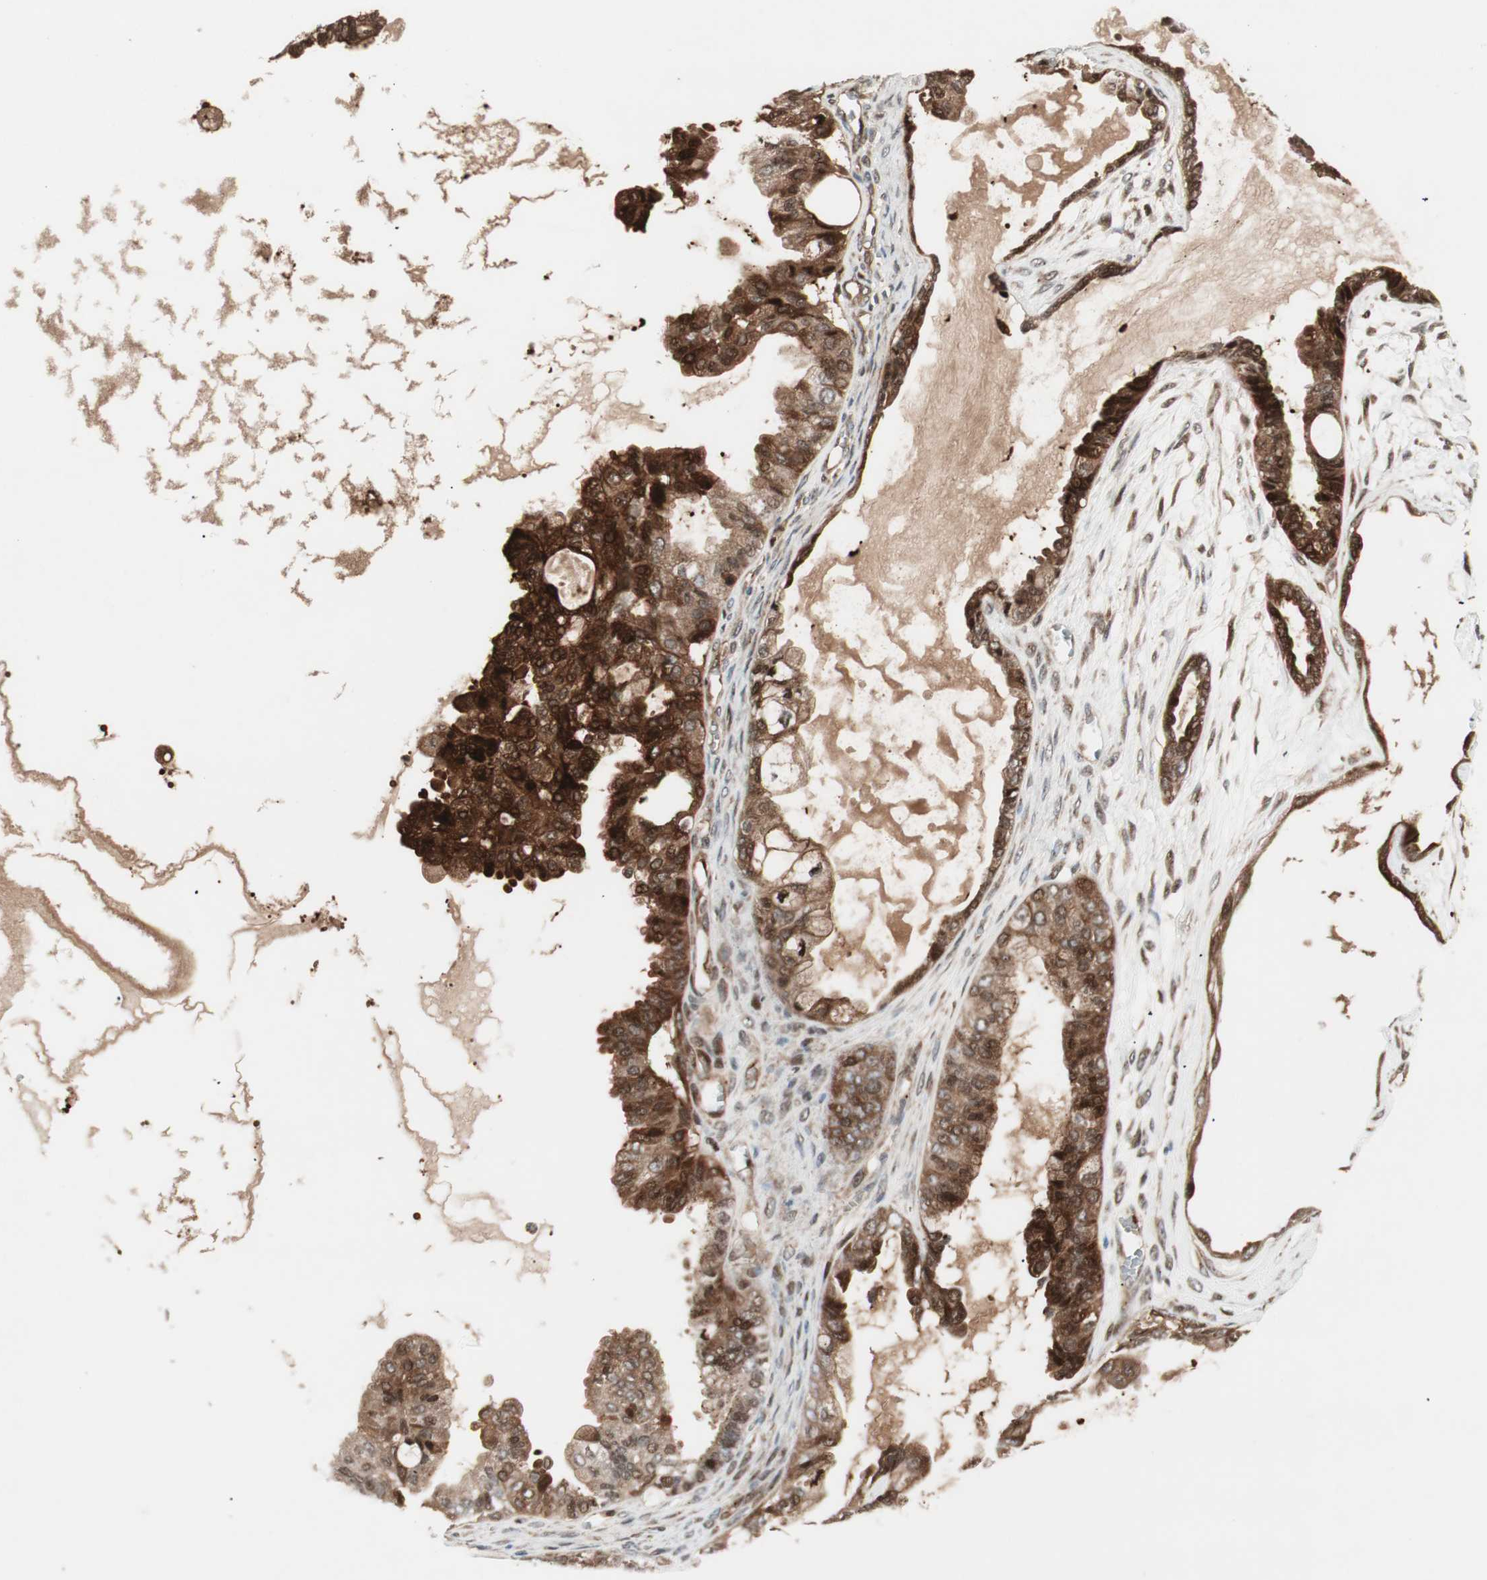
{"staining": {"intensity": "strong", "quantity": ">75%", "location": "cytoplasmic/membranous,nuclear"}, "tissue": "ovarian cancer", "cell_type": "Tumor cells", "image_type": "cancer", "snomed": [{"axis": "morphology", "description": "Carcinoma, NOS"}, {"axis": "morphology", "description": "Carcinoma, endometroid"}, {"axis": "topography", "description": "Ovary"}], "caption": "Immunohistochemistry histopathology image of neoplastic tissue: ovarian cancer stained using immunohistochemistry displays high levels of strong protein expression localized specifically in the cytoplasmic/membranous and nuclear of tumor cells, appearing as a cytoplasmic/membranous and nuclear brown color.", "gene": "PRKG2", "patient": {"sex": "female", "age": 50}}